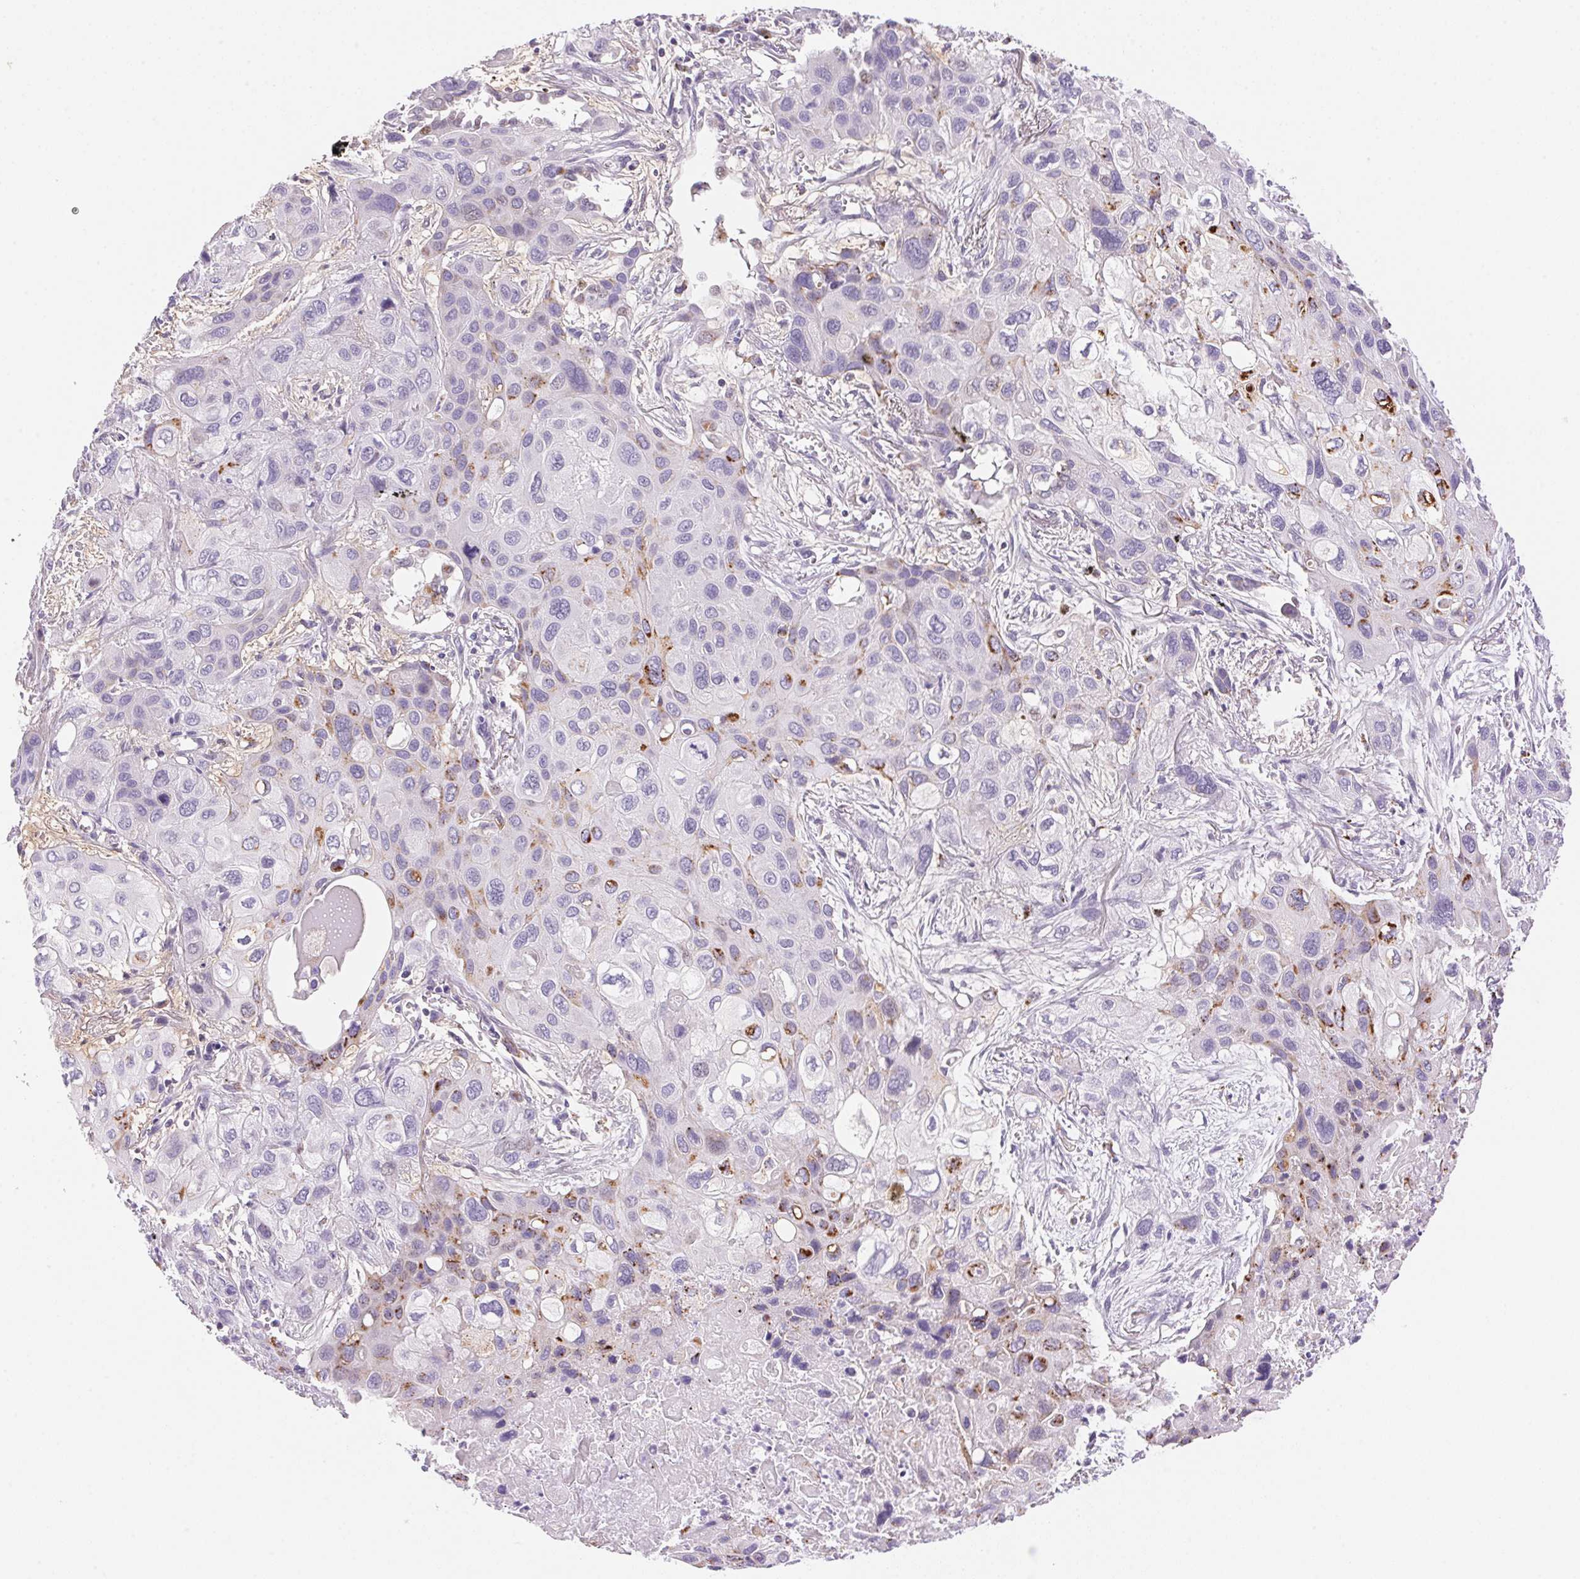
{"staining": {"intensity": "moderate", "quantity": "<25%", "location": "cytoplasmic/membranous"}, "tissue": "lung cancer", "cell_type": "Tumor cells", "image_type": "cancer", "snomed": [{"axis": "morphology", "description": "Squamous cell carcinoma, NOS"}, {"axis": "morphology", "description": "Squamous cell carcinoma, metastatic, NOS"}, {"axis": "topography", "description": "Lung"}], "caption": "Squamous cell carcinoma (lung) stained for a protein shows moderate cytoplasmic/membranous positivity in tumor cells.", "gene": "TEKT1", "patient": {"sex": "male", "age": 59}}